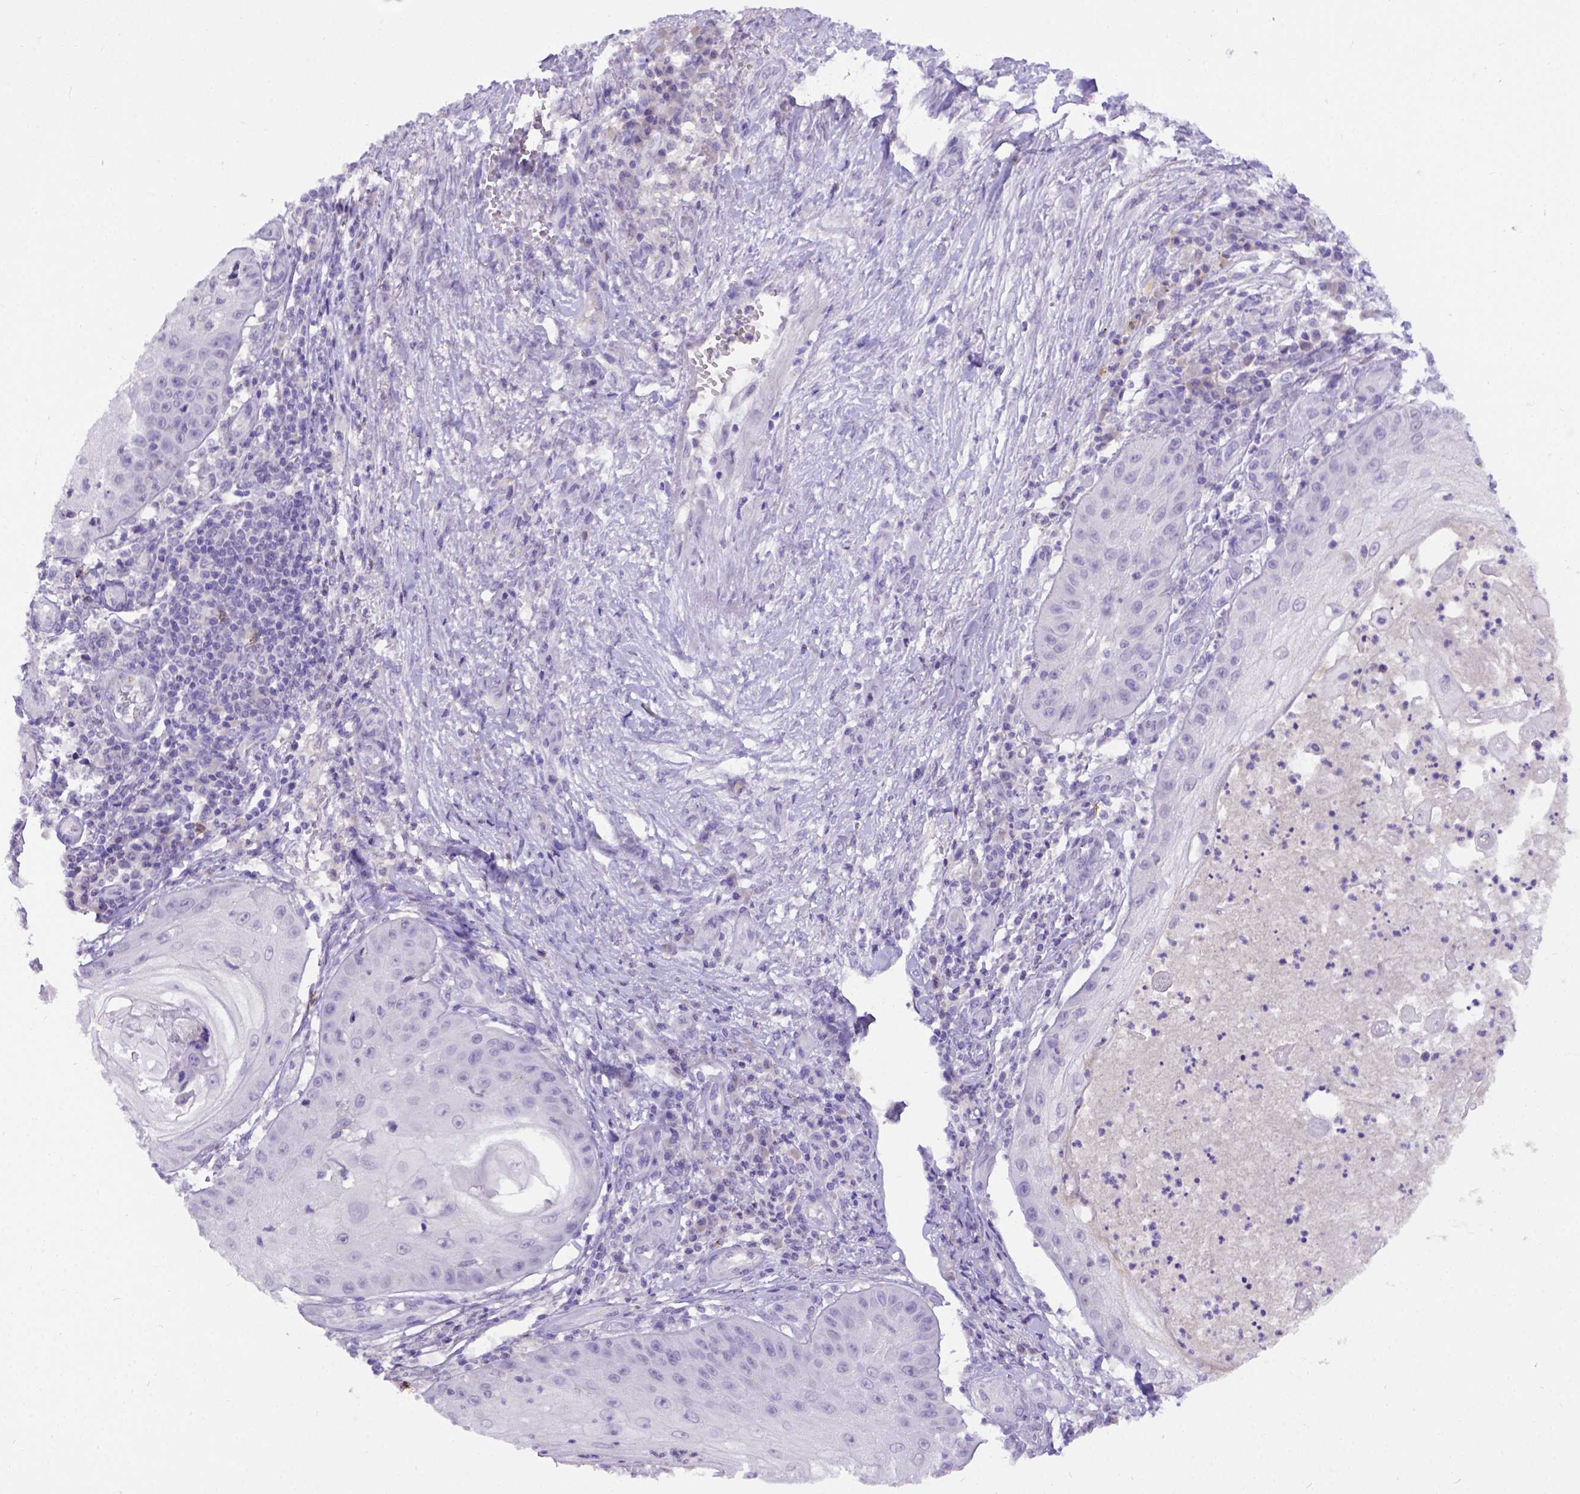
{"staining": {"intensity": "negative", "quantity": "none", "location": "none"}, "tissue": "skin cancer", "cell_type": "Tumor cells", "image_type": "cancer", "snomed": [{"axis": "morphology", "description": "Squamous cell carcinoma, NOS"}, {"axis": "topography", "description": "Skin"}], "caption": "Tumor cells are negative for brown protein staining in skin cancer. (Stains: DAB (3,3'-diaminobenzidine) IHC with hematoxylin counter stain, Microscopy: brightfield microscopy at high magnification).", "gene": "B3GAT1", "patient": {"sex": "male", "age": 70}}